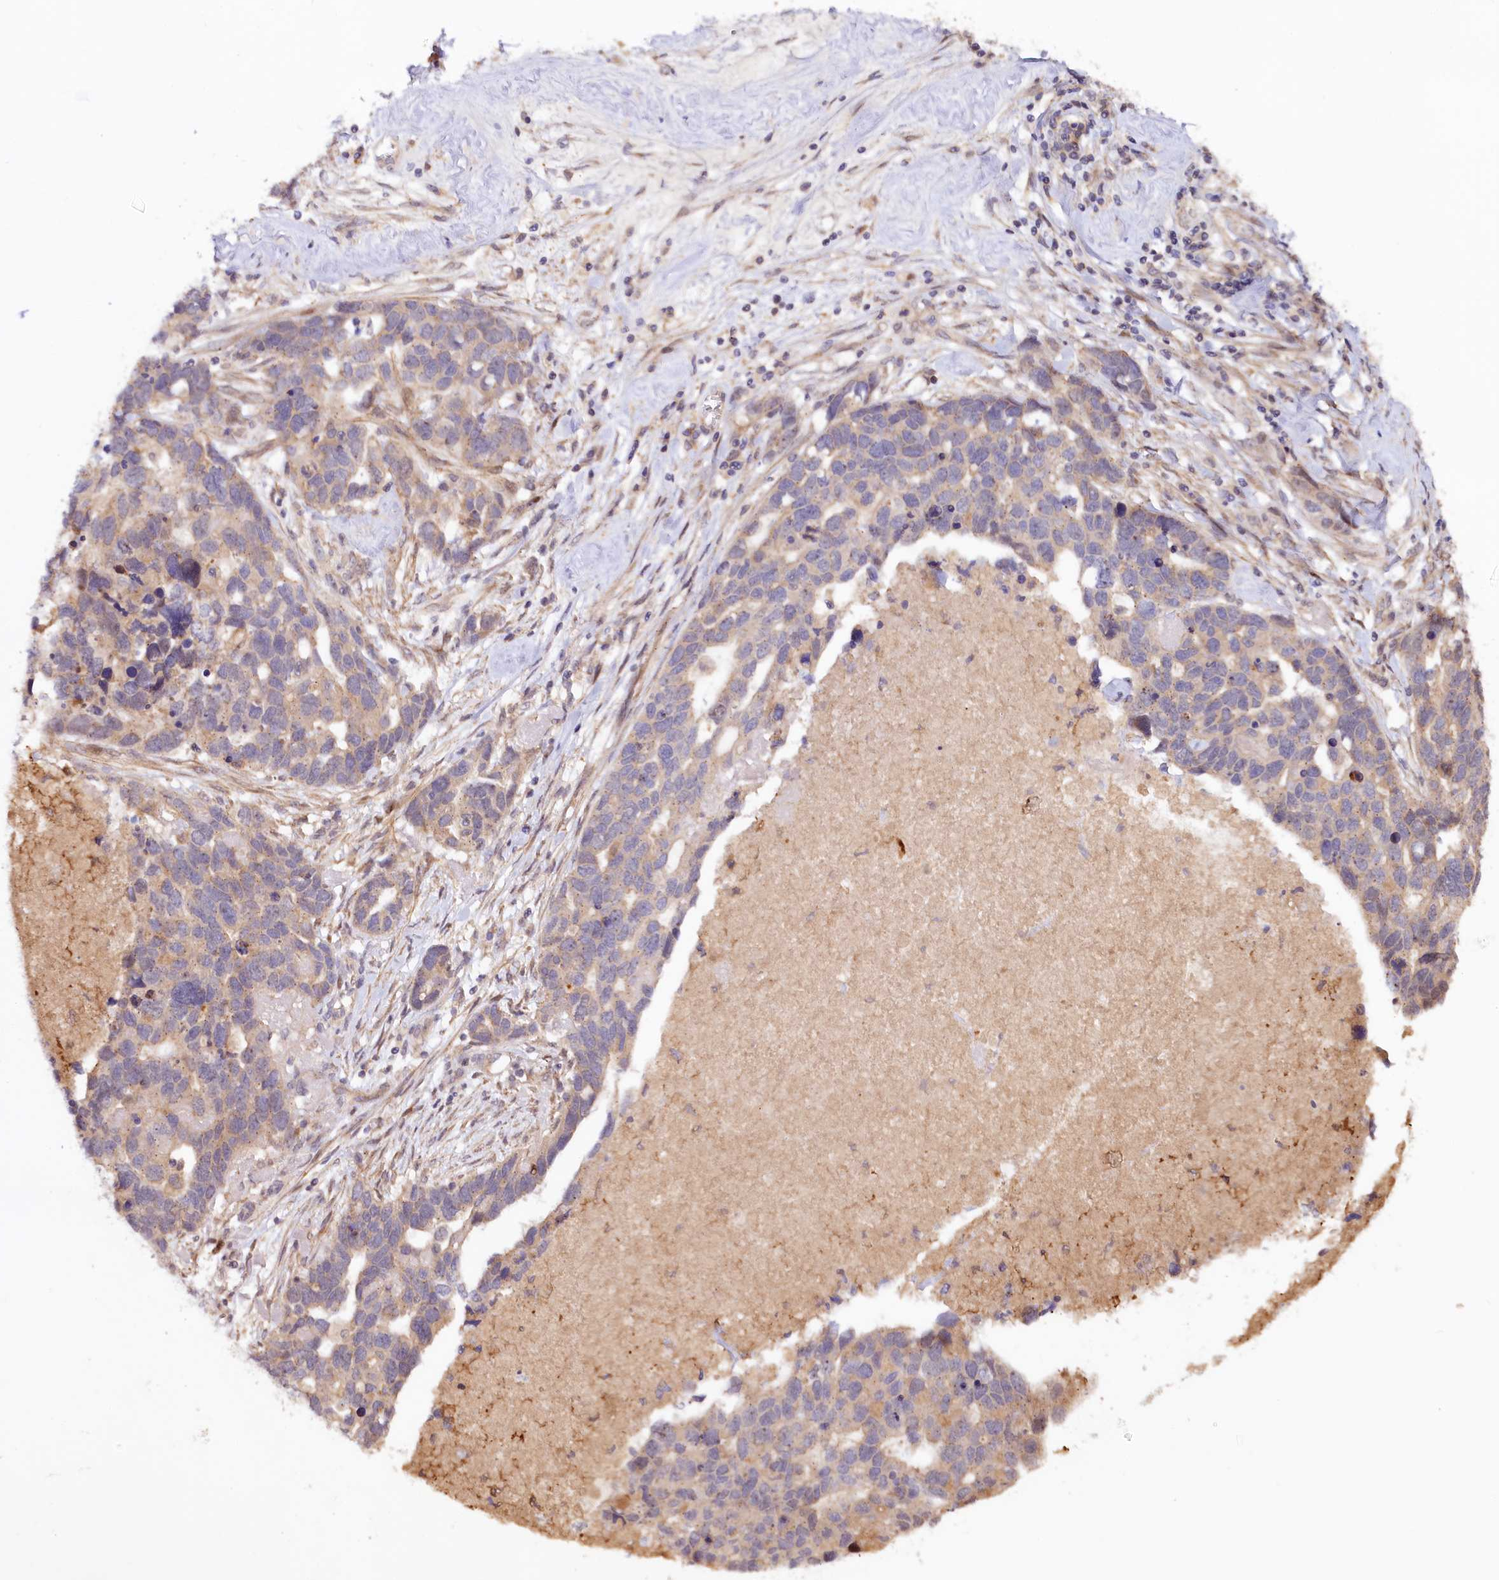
{"staining": {"intensity": "weak", "quantity": ">75%", "location": "cytoplasmic/membranous"}, "tissue": "ovarian cancer", "cell_type": "Tumor cells", "image_type": "cancer", "snomed": [{"axis": "morphology", "description": "Cystadenocarcinoma, serous, NOS"}, {"axis": "topography", "description": "Ovary"}], "caption": "This is an image of IHC staining of ovarian serous cystadenocarcinoma, which shows weak expression in the cytoplasmic/membranous of tumor cells.", "gene": "NEDD1", "patient": {"sex": "female", "age": 54}}